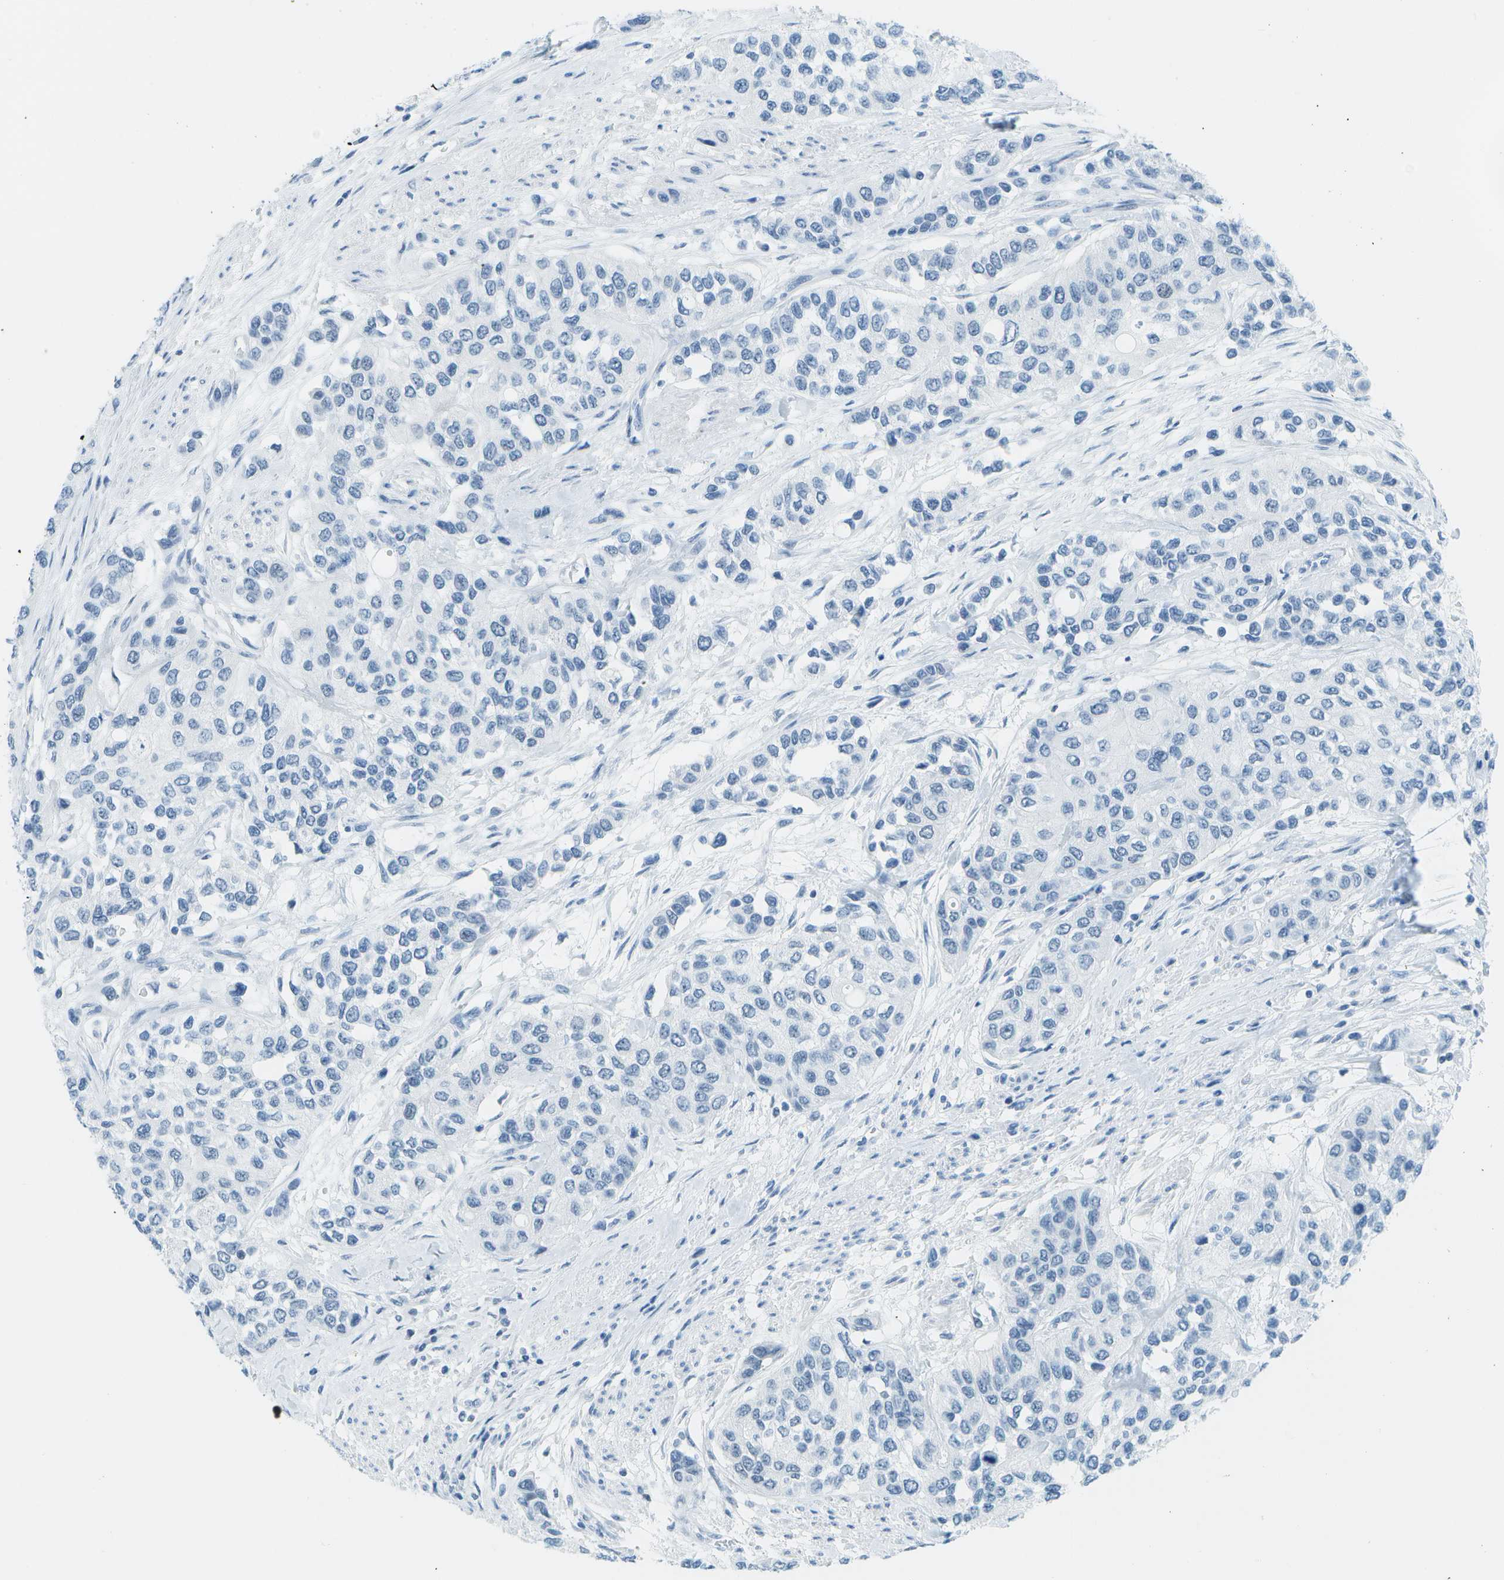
{"staining": {"intensity": "negative", "quantity": "none", "location": "none"}, "tissue": "urothelial cancer", "cell_type": "Tumor cells", "image_type": "cancer", "snomed": [{"axis": "morphology", "description": "Urothelial carcinoma, High grade"}, {"axis": "topography", "description": "Urinary bladder"}], "caption": "A micrograph of high-grade urothelial carcinoma stained for a protein demonstrates no brown staining in tumor cells.", "gene": "NEK11", "patient": {"sex": "female", "age": 56}}